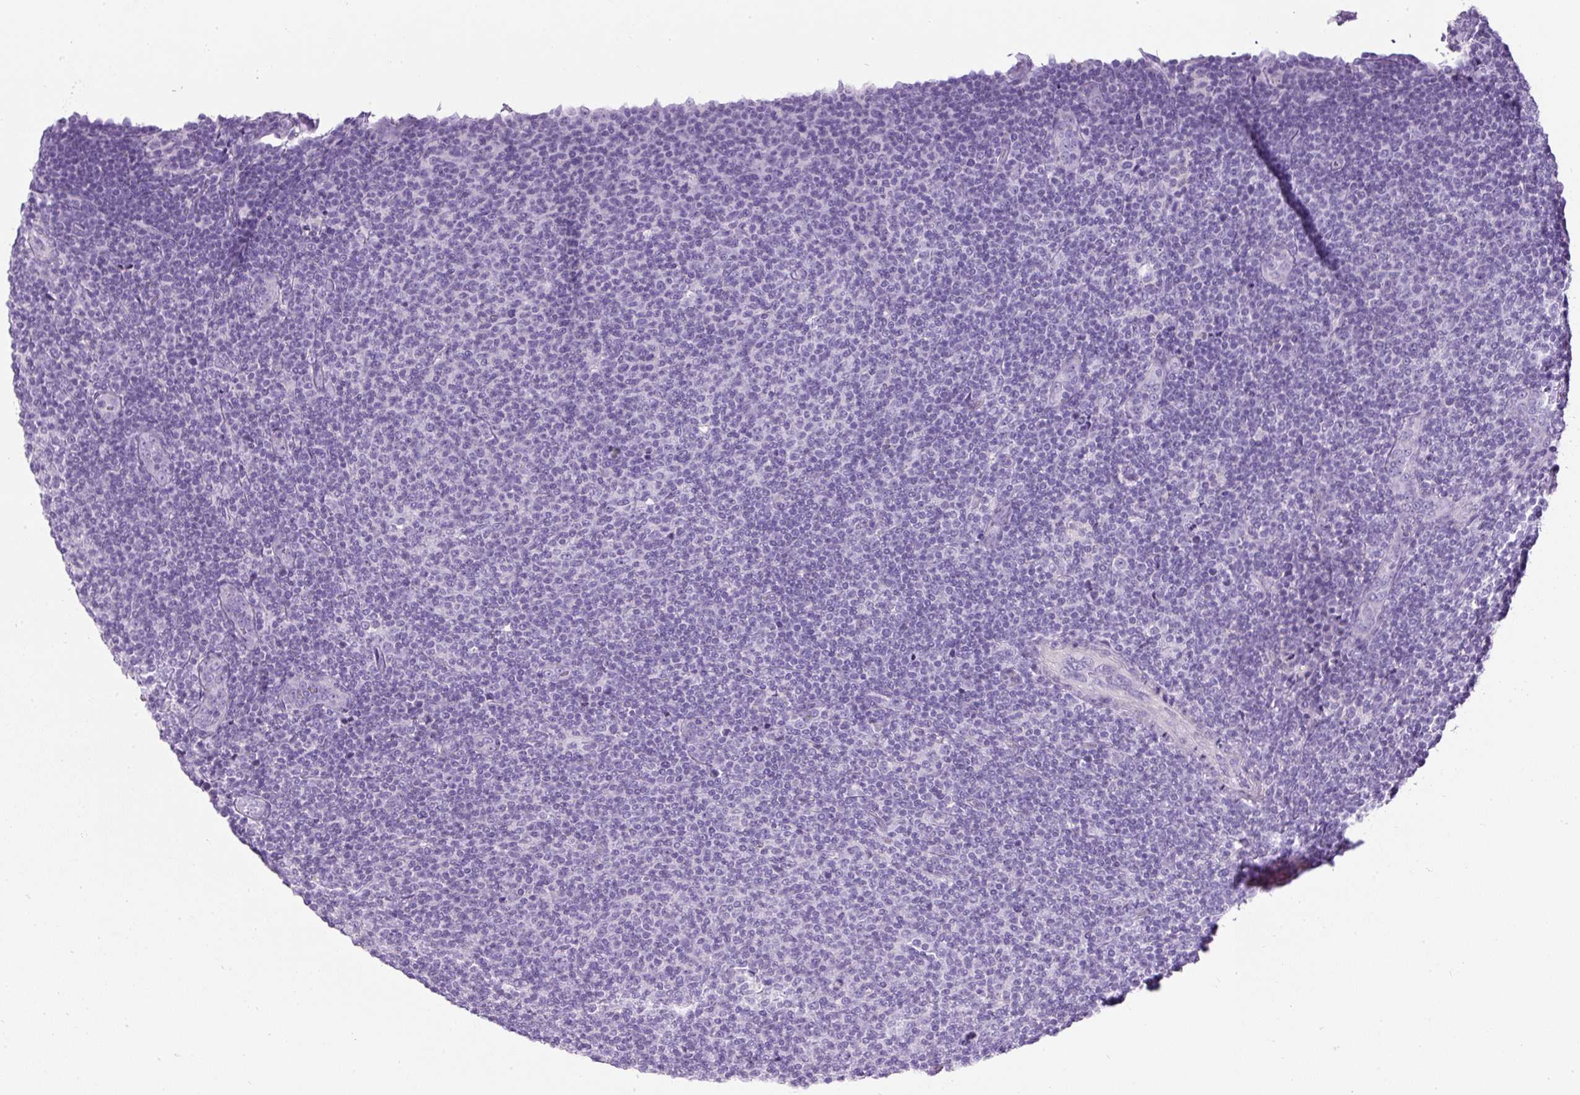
{"staining": {"intensity": "negative", "quantity": "none", "location": "none"}, "tissue": "lymphoma", "cell_type": "Tumor cells", "image_type": "cancer", "snomed": [{"axis": "morphology", "description": "Malignant lymphoma, non-Hodgkin's type, Low grade"}, {"axis": "topography", "description": "Lymph node"}], "caption": "Tumor cells are negative for protein expression in human lymphoma. Nuclei are stained in blue.", "gene": "C2CD4C", "patient": {"sex": "male", "age": 66}}